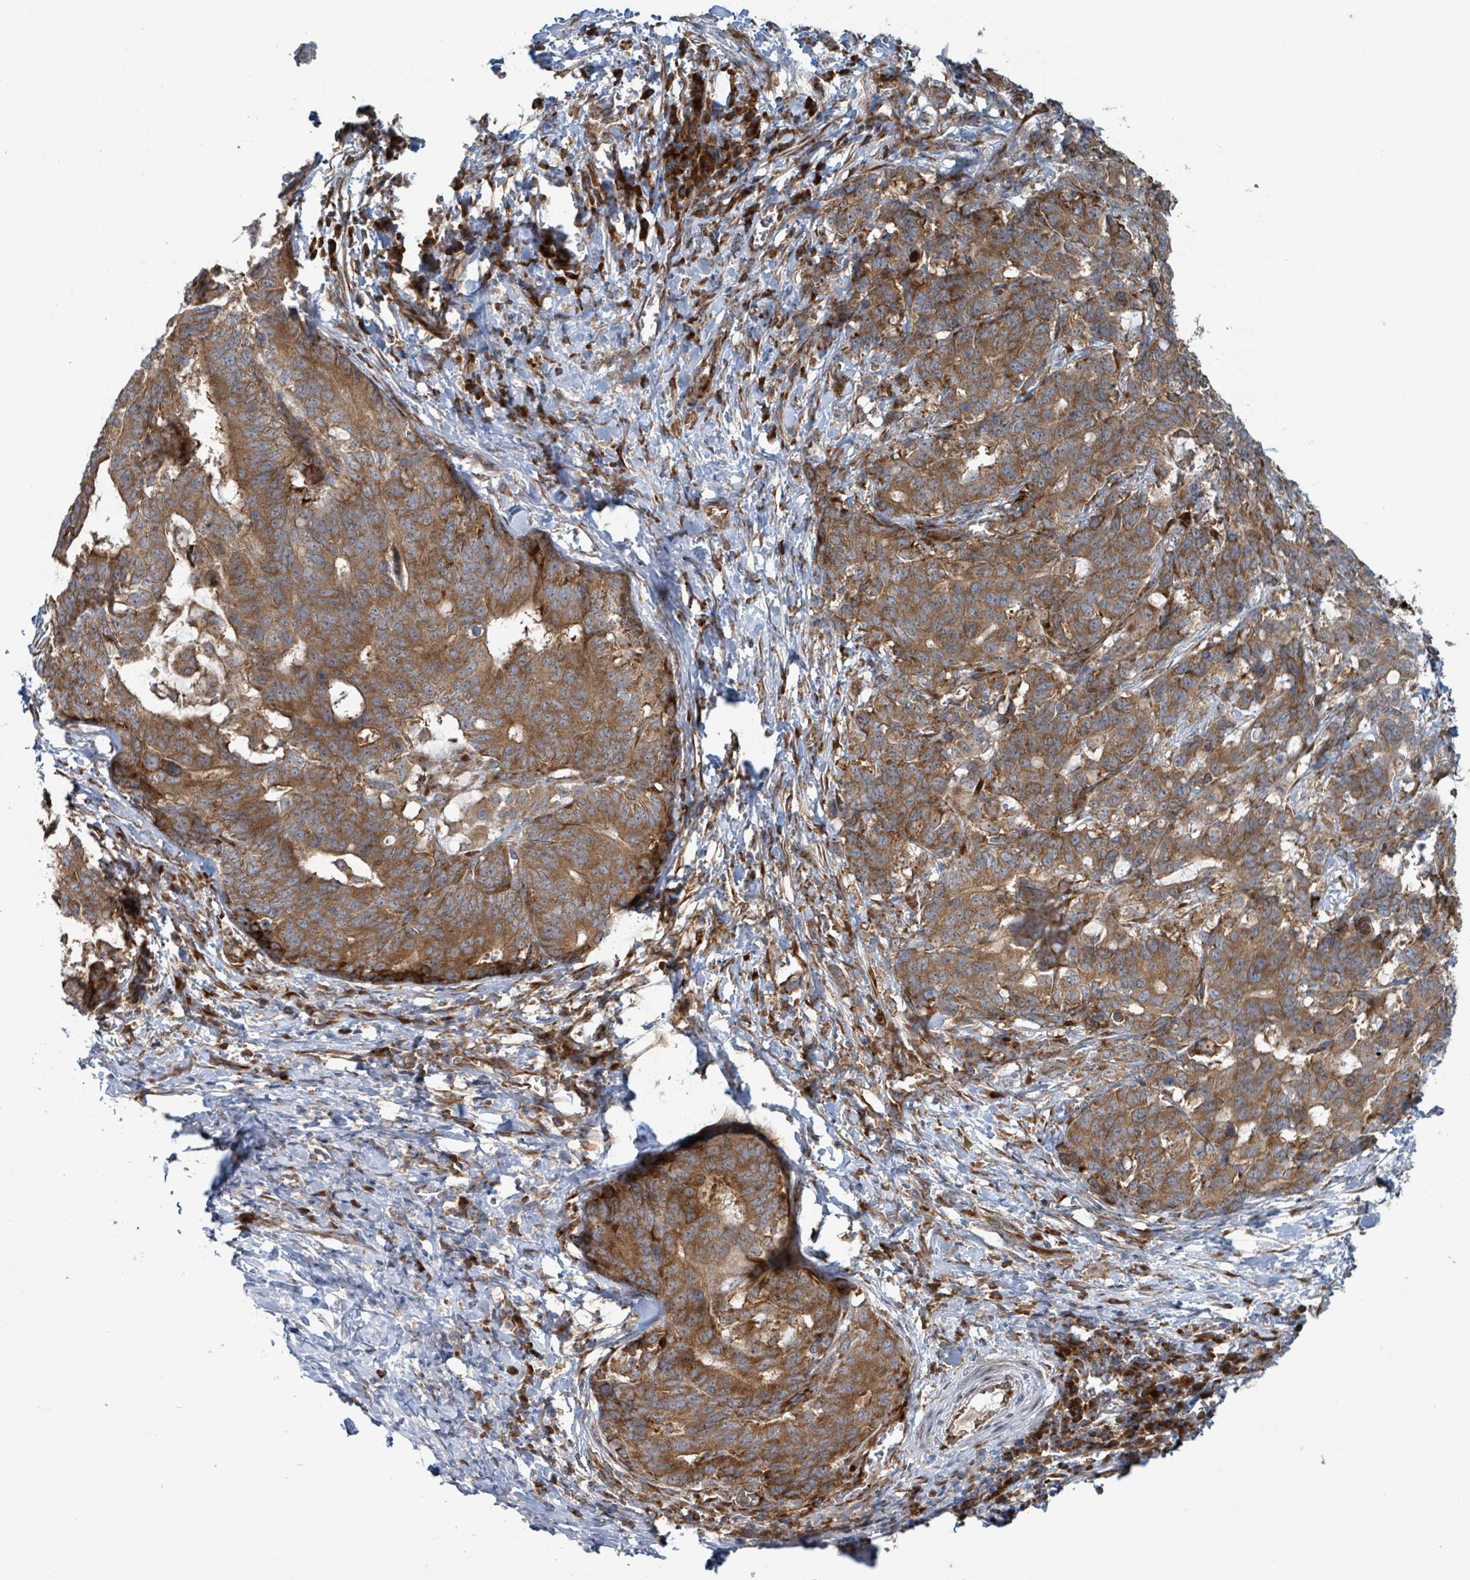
{"staining": {"intensity": "moderate", "quantity": ">75%", "location": "cytoplasmic/membranous"}, "tissue": "stomach cancer", "cell_type": "Tumor cells", "image_type": "cancer", "snomed": [{"axis": "morphology", "description": "Normal tissue, NOS"}, {"axis": "morphology", "description": "Adenocarcinoma, NOS"}, {"axis": "topography", "description": "Stomach"}], "caption": "Immunohistochemistry of human stomach adenocarcinoma shows medium levels of moderate cytoplasmic/membranous positivity in about >75% of tumor cells.", "gene": "OR51E1", "patient": {"sex": "female", "age": 64}}